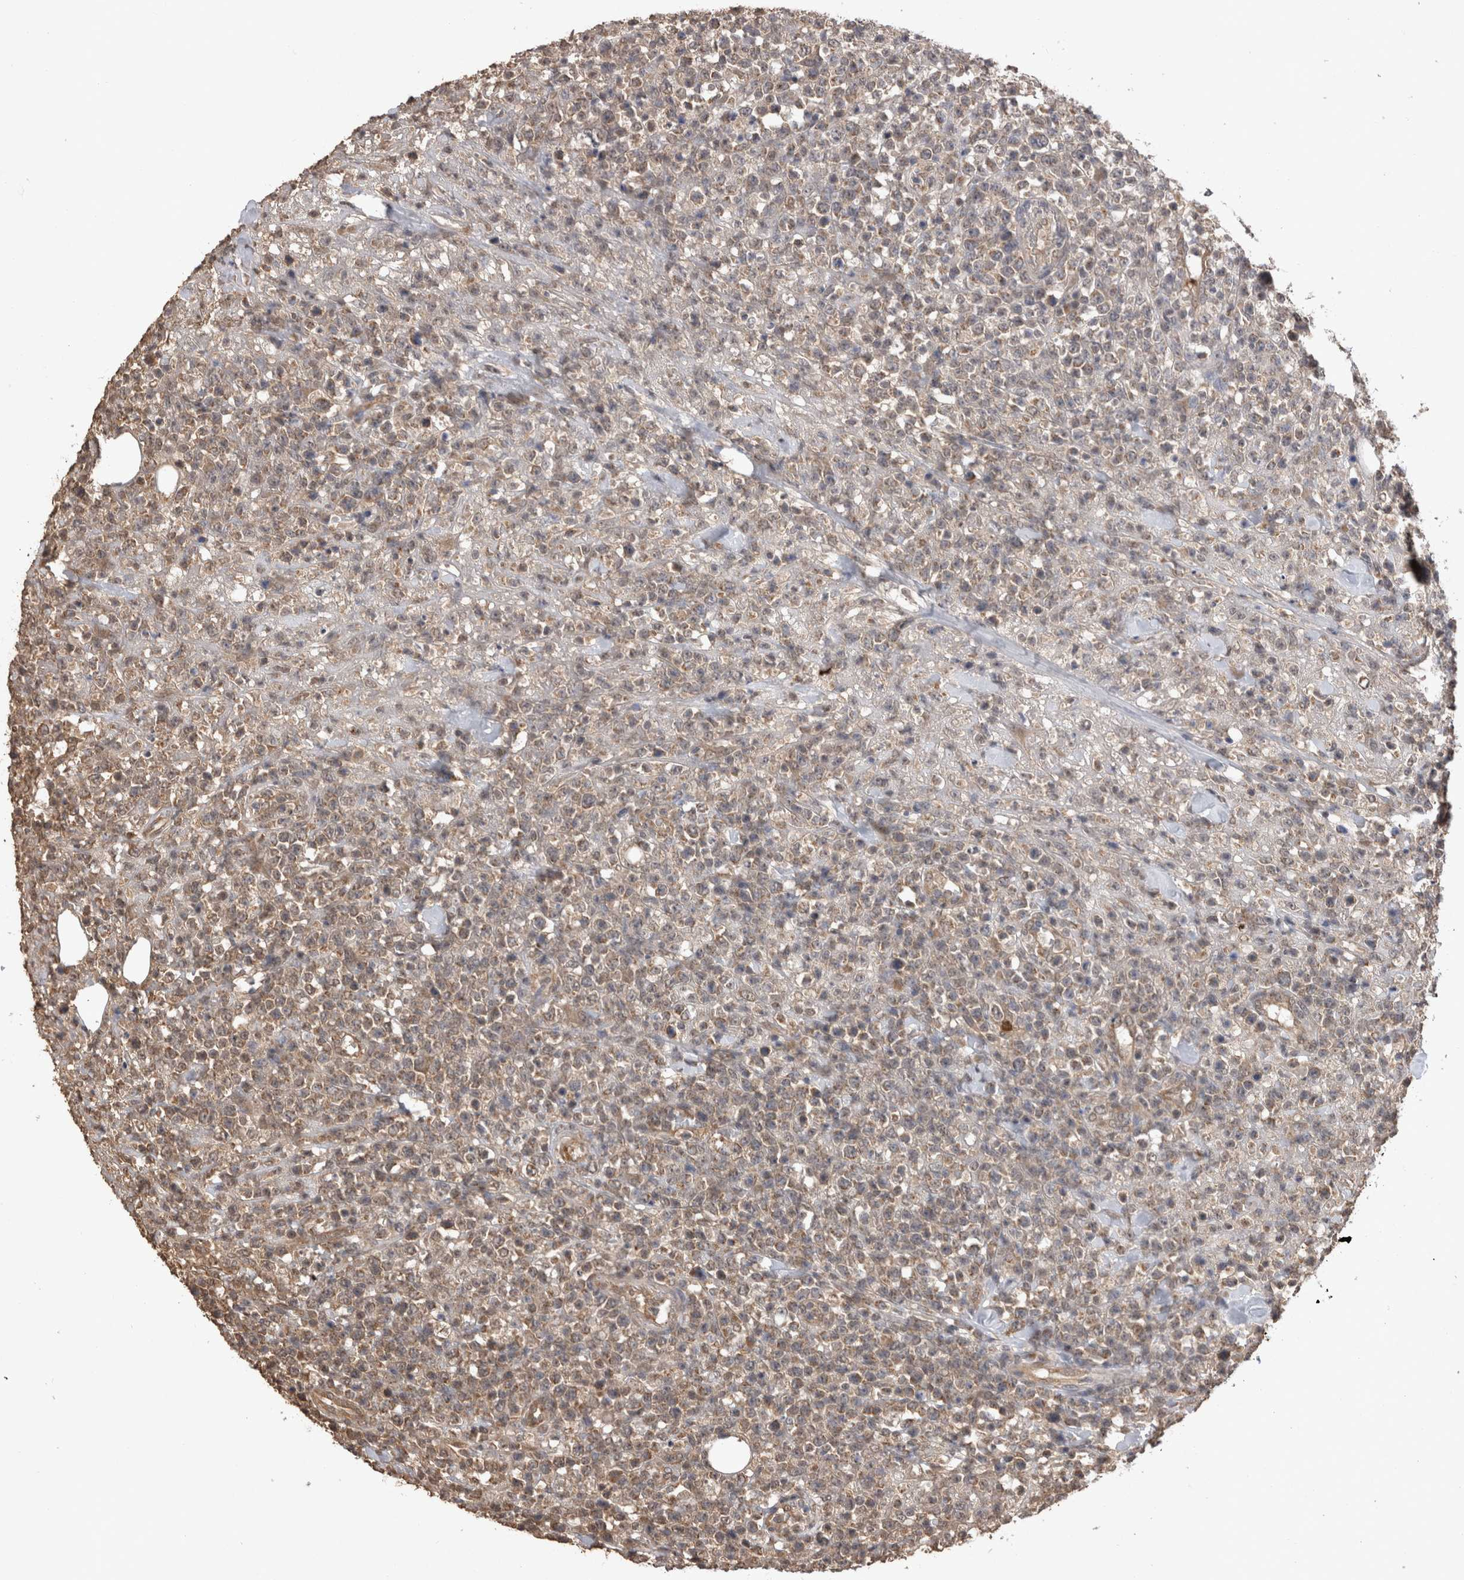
{"staining": {"intensity": "weak", "quantity": "25%-75%", "location": "cytoplasmic/membranous"}, "tissue": "lymphoma", "cell_type": "Tumor cells", "image_type": "cancer", "snomed": [{"axis": "morphology", "description": "Malignant lymphoma, non-Hodgkin's type, High grade"}, {"axis": "topography", "description": "Colon"}], "caption": "Protein positivity by immunohistochemistry exhibits weak cytoplasmic/membranous staining in about 25%-75% of tumor cells in high-grade malignant lymphoma, non-Hodgkin's type. (IHC, brightfield microscopy, high magnification).", "gene": "PAK4", "patient": {"sex": "female", "age": 53}}